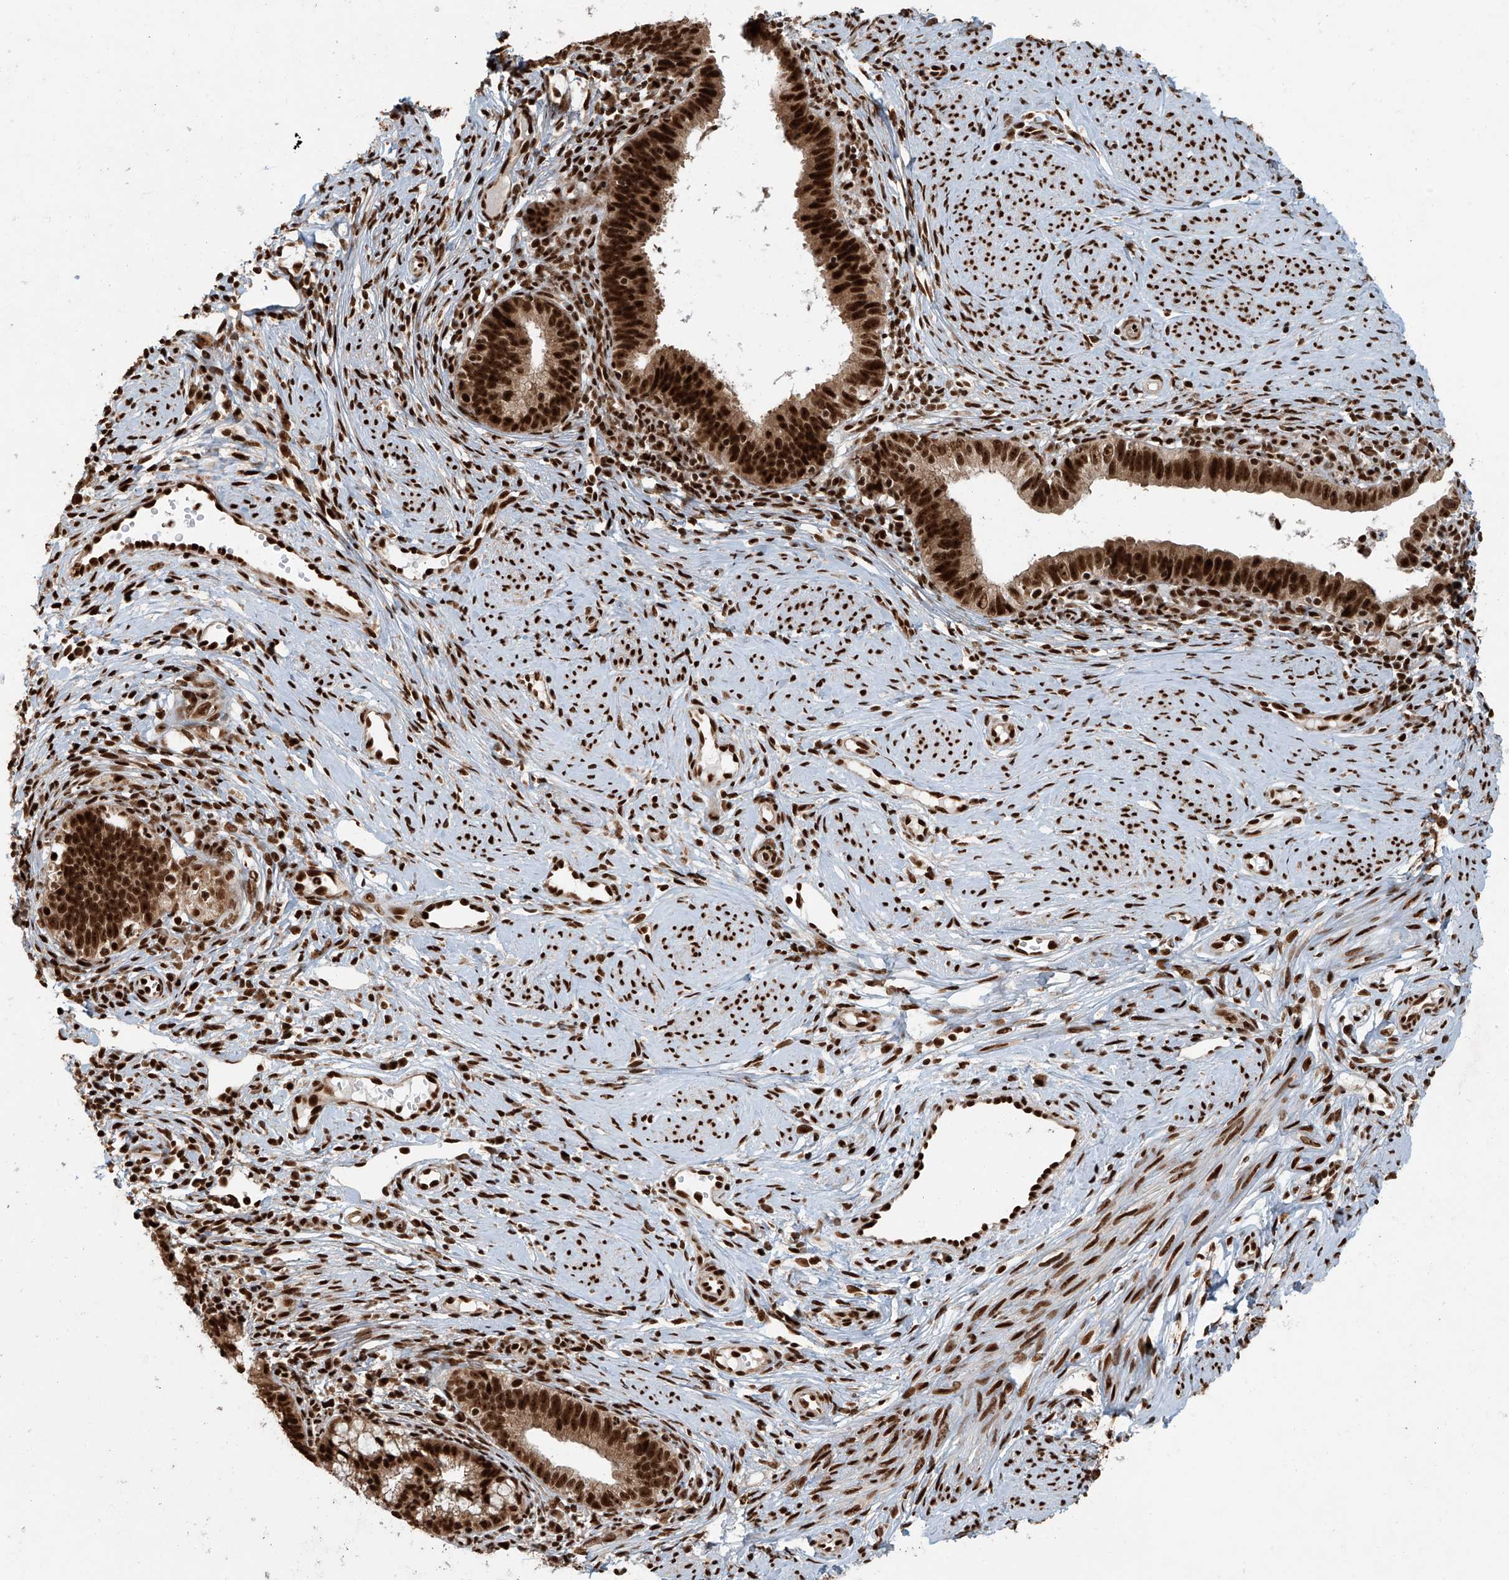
{"staining": {"intensity": "strong", "quantity": ">75%", "location": "cytoplasmic/membranous,nuclear"}, "tissue": "cervical cancer", "cell_type": "Tumor cells", "image_type": "cancer", "snomed": [{"axis": "morphology", "description": "Adenocarcinoma, NOS"}, {"axis": "topography", "description": "Cervix"}], "caption": "This histopathology image shows IHC staining of human adenocarcinoma (cervical), with high strong cytoplasmic/membranous and nuclear positivity in approximately >75% of tumor cells.", "gene": "FAM193B", "patient": {"sex": "female", "age": 36}}